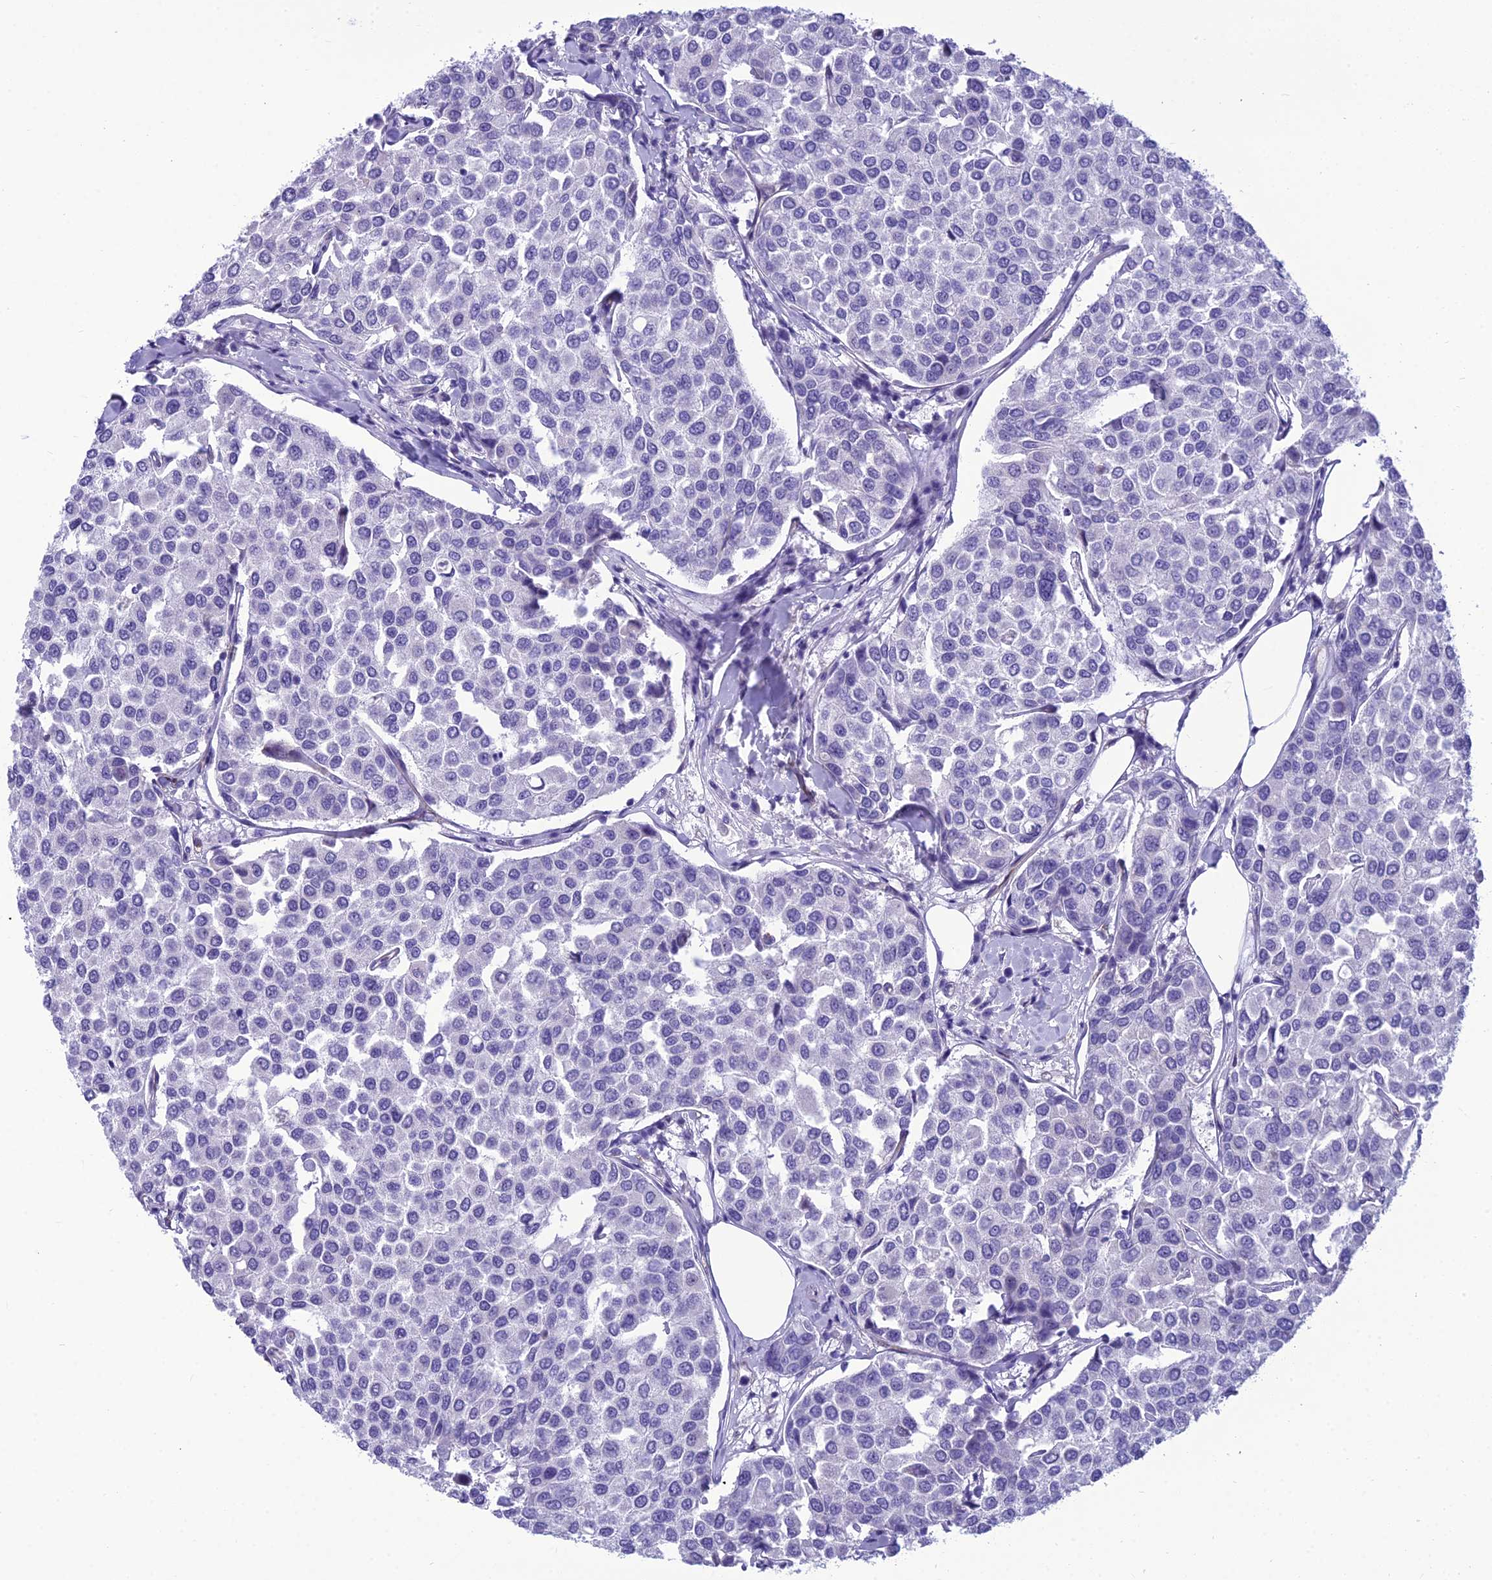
{"staining": {"intensity": "negative", "quantity": "none", "location": "none"}, "tissue": "breast cancer", "cell_type": "Tumor cells", "image_type": "cancer", "snomed": [{"axis": "morphology", "description": "Duct carcinoma"}, {"axis": "topography", "description": "Breast"}], "caption": "The immunohistochemistry photomicrograph has no significant positivity in tumor cells of invasive ductal carcinoma (breast) tissue. (Stains: DAB immunohistochemistry with hematoxylin counter stain, Microscopy: brightfield microscopy at high magnification).", "gene": "BBS7", "patient": {"sex": "female", "age": 55}}